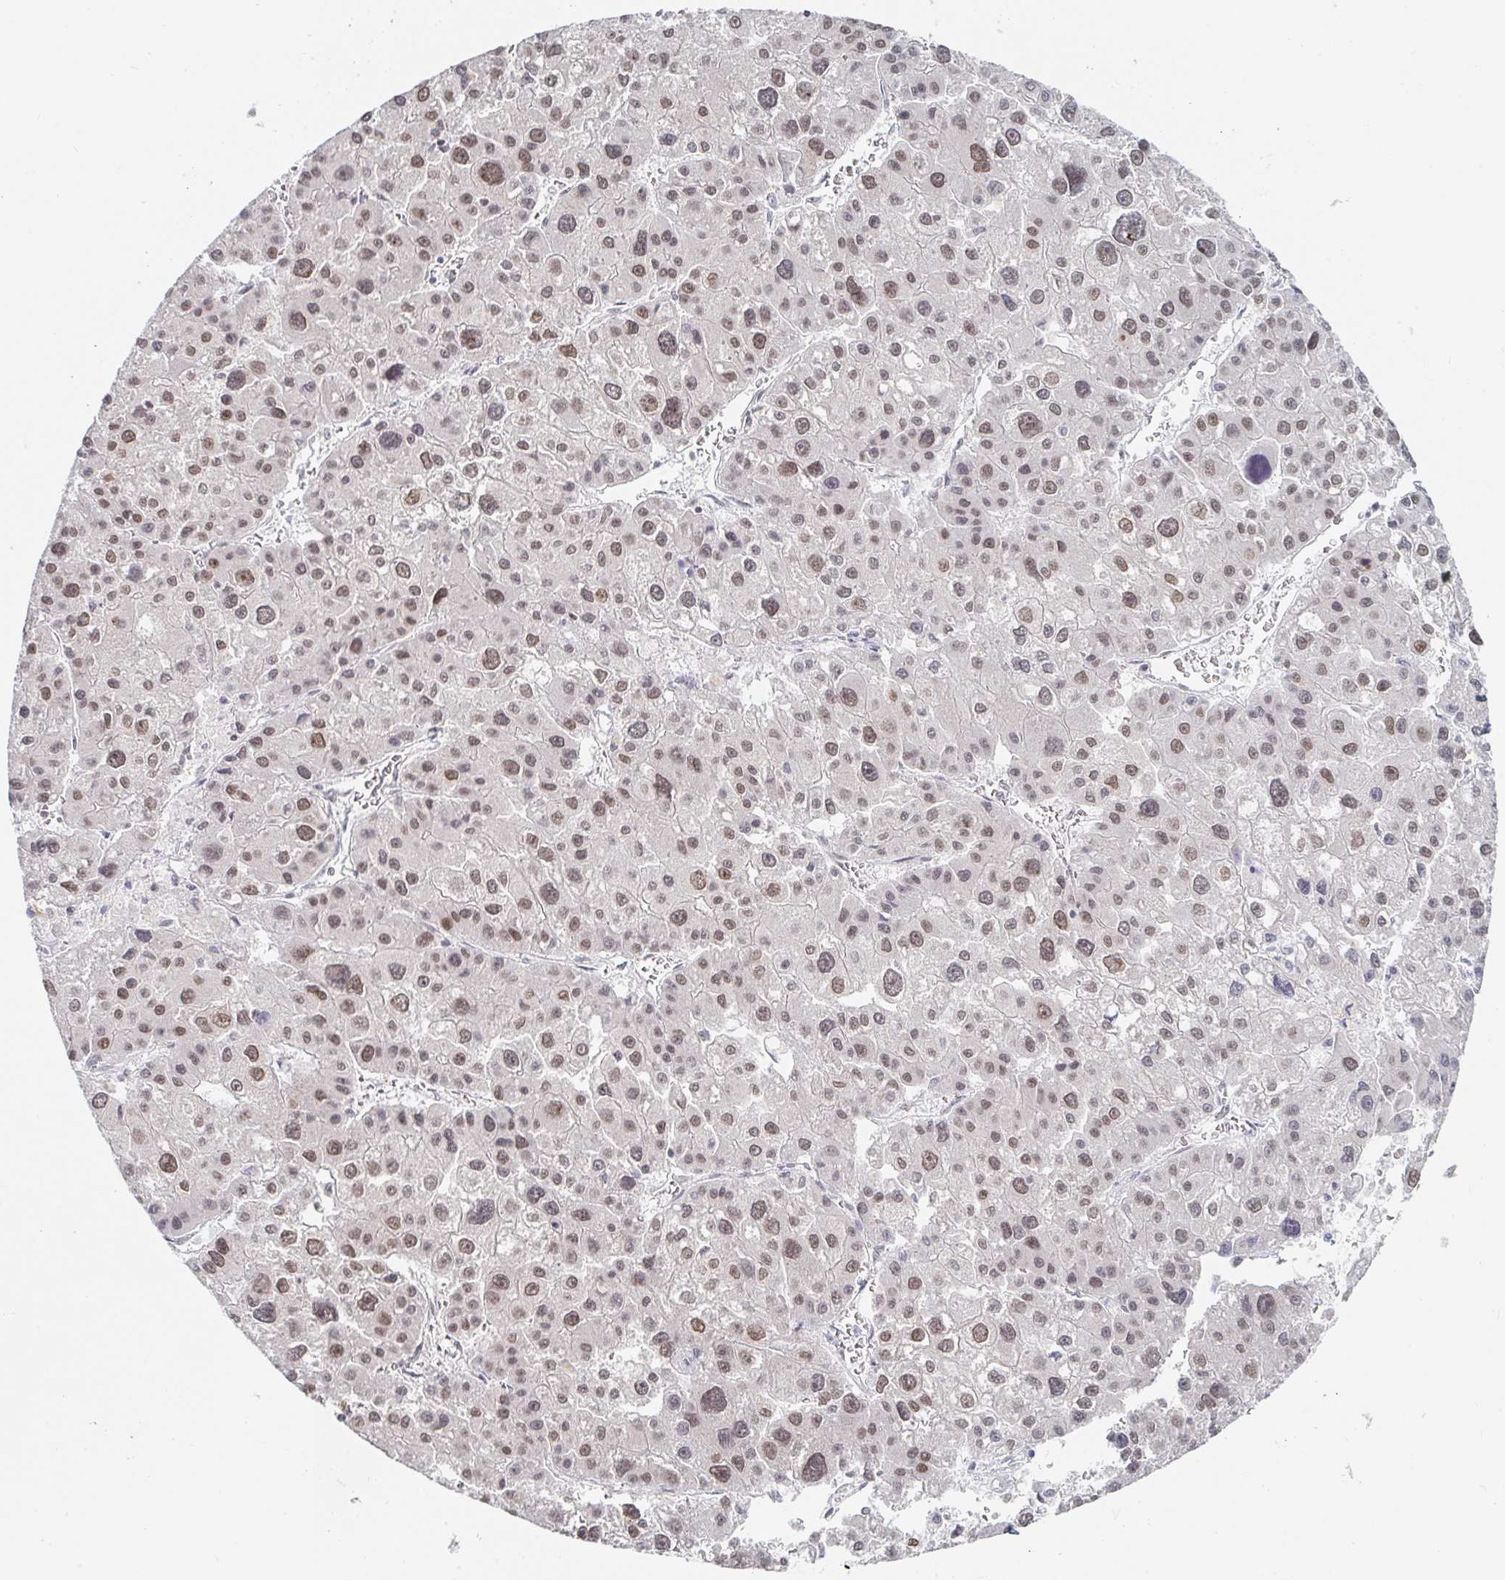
{"staining": {"intensity": "moderate", "quantity": ">75%", "location": "nuclear"}, "tissue": "liver cancer", "cell_type": "Tumor cells", "image_type": "cancer", "snomed": [{"axis": "morphology", "description": "Carcinoma, Hepatocellular, NOS"}, {"axis": "topography", "description": "Liver"}], "caption": "Brown immunohistochemical staining in human liver hepatocellular carcinoma displays moderate nuclear expression in approximately >75% of tumor cells.", "gene": "CHD2", "patient": {"sex": "male", "age": 73}}